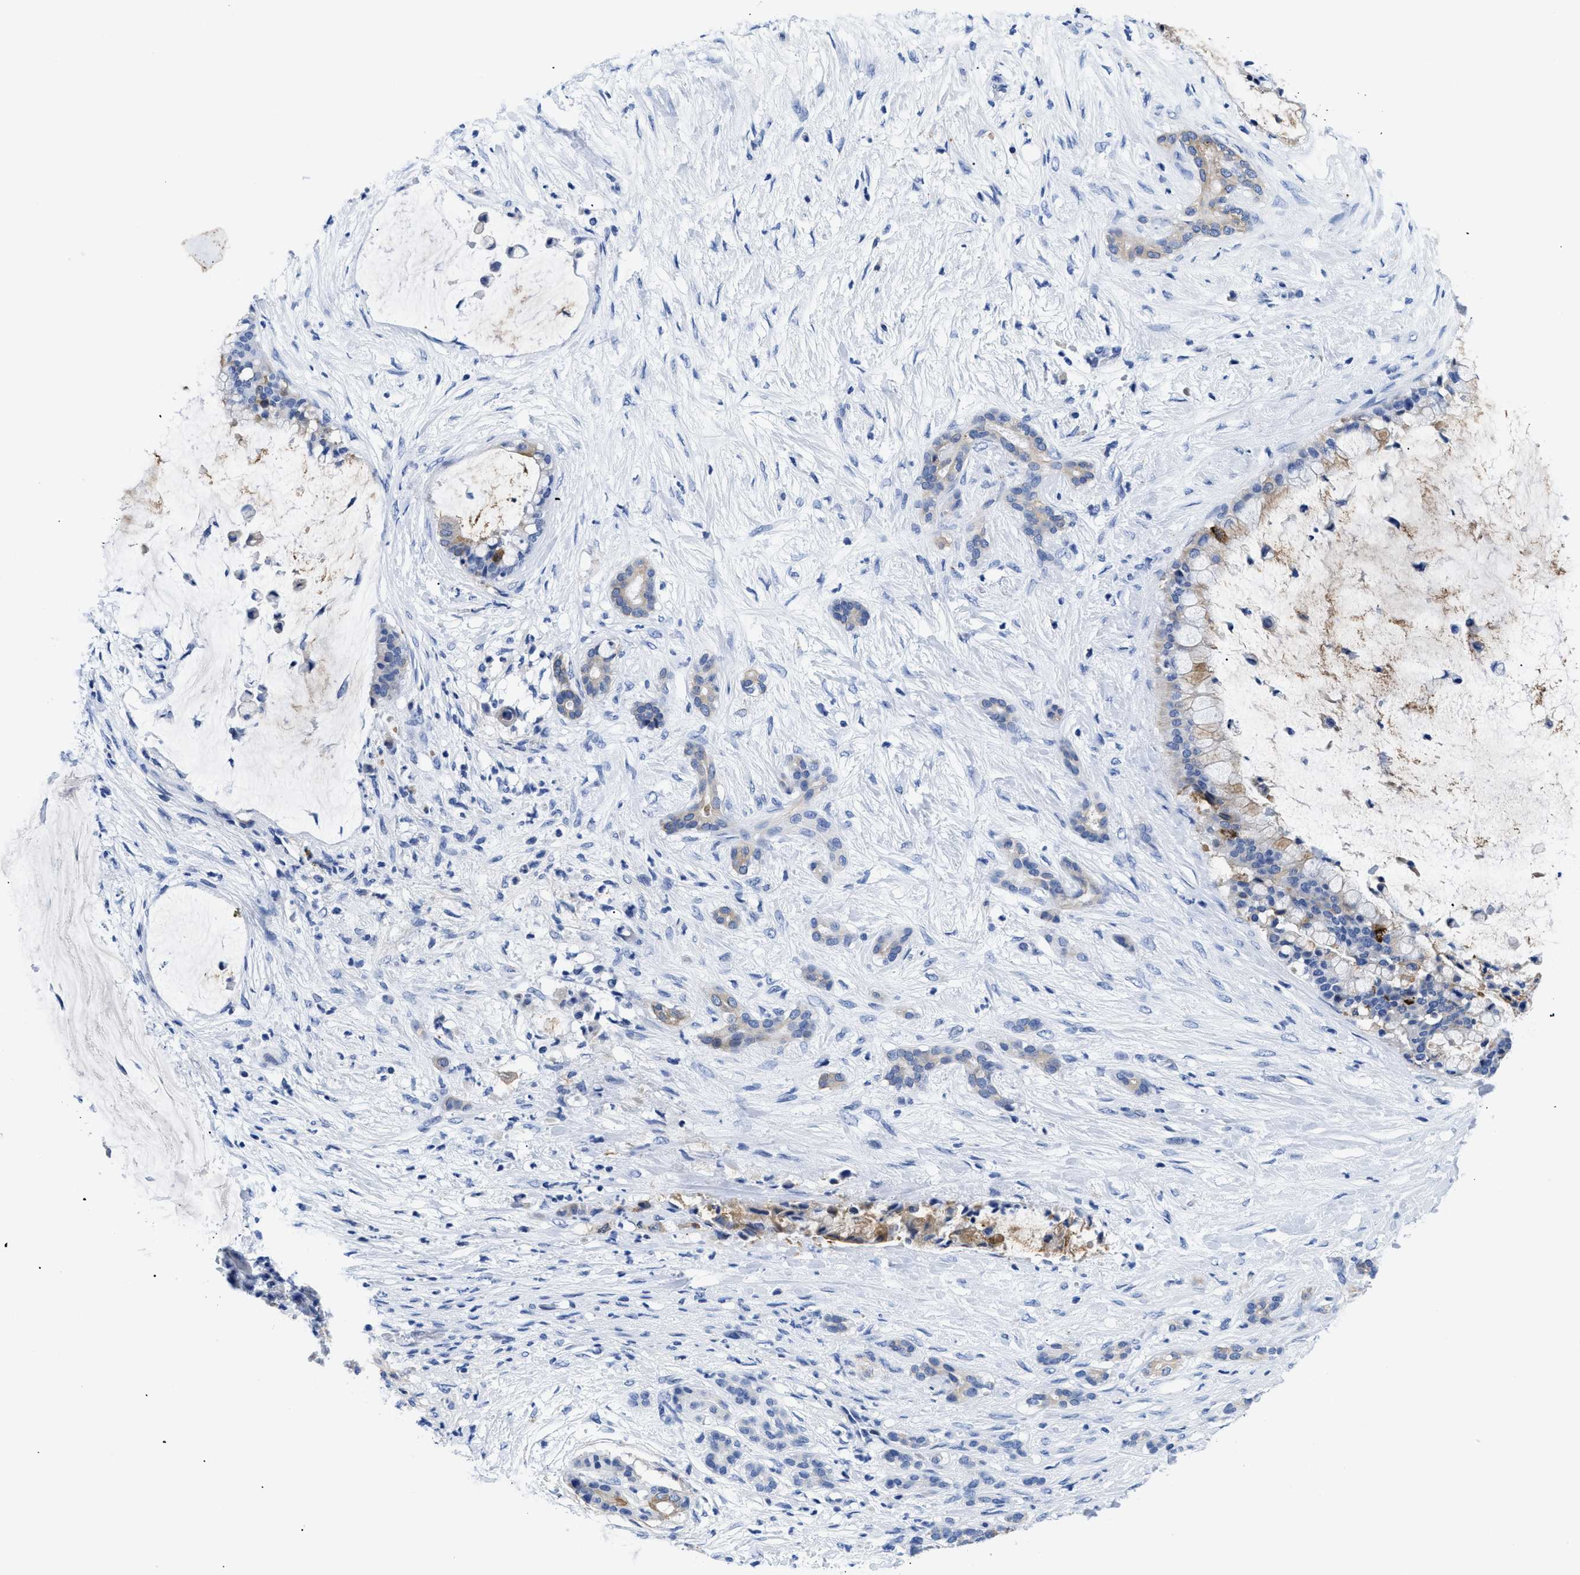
{"staining": {"intensity": "weak", "quantity": "<25%", "location": "cytoplasmic/membranous"}, "tissue": "pancreatic cancer", "cell_type": "Tumor cells", "image_type": "cancer", "snomed": [{"axis": "morphology", "description": "Adenocarcinoma, NOS"}, {"axis": "topography", "description": "Pancreas"}], "caption": "High magnification brightfield microscopy of pancreatic adenocarcinoma stained with DAB (3,3'-diaminobenzidine) (brown) and counterstained with hematoxylin (blue): tumor cells show no significant expression.", "gene": "TMEM68", "patient": {"sex": "male", "age": 41}}